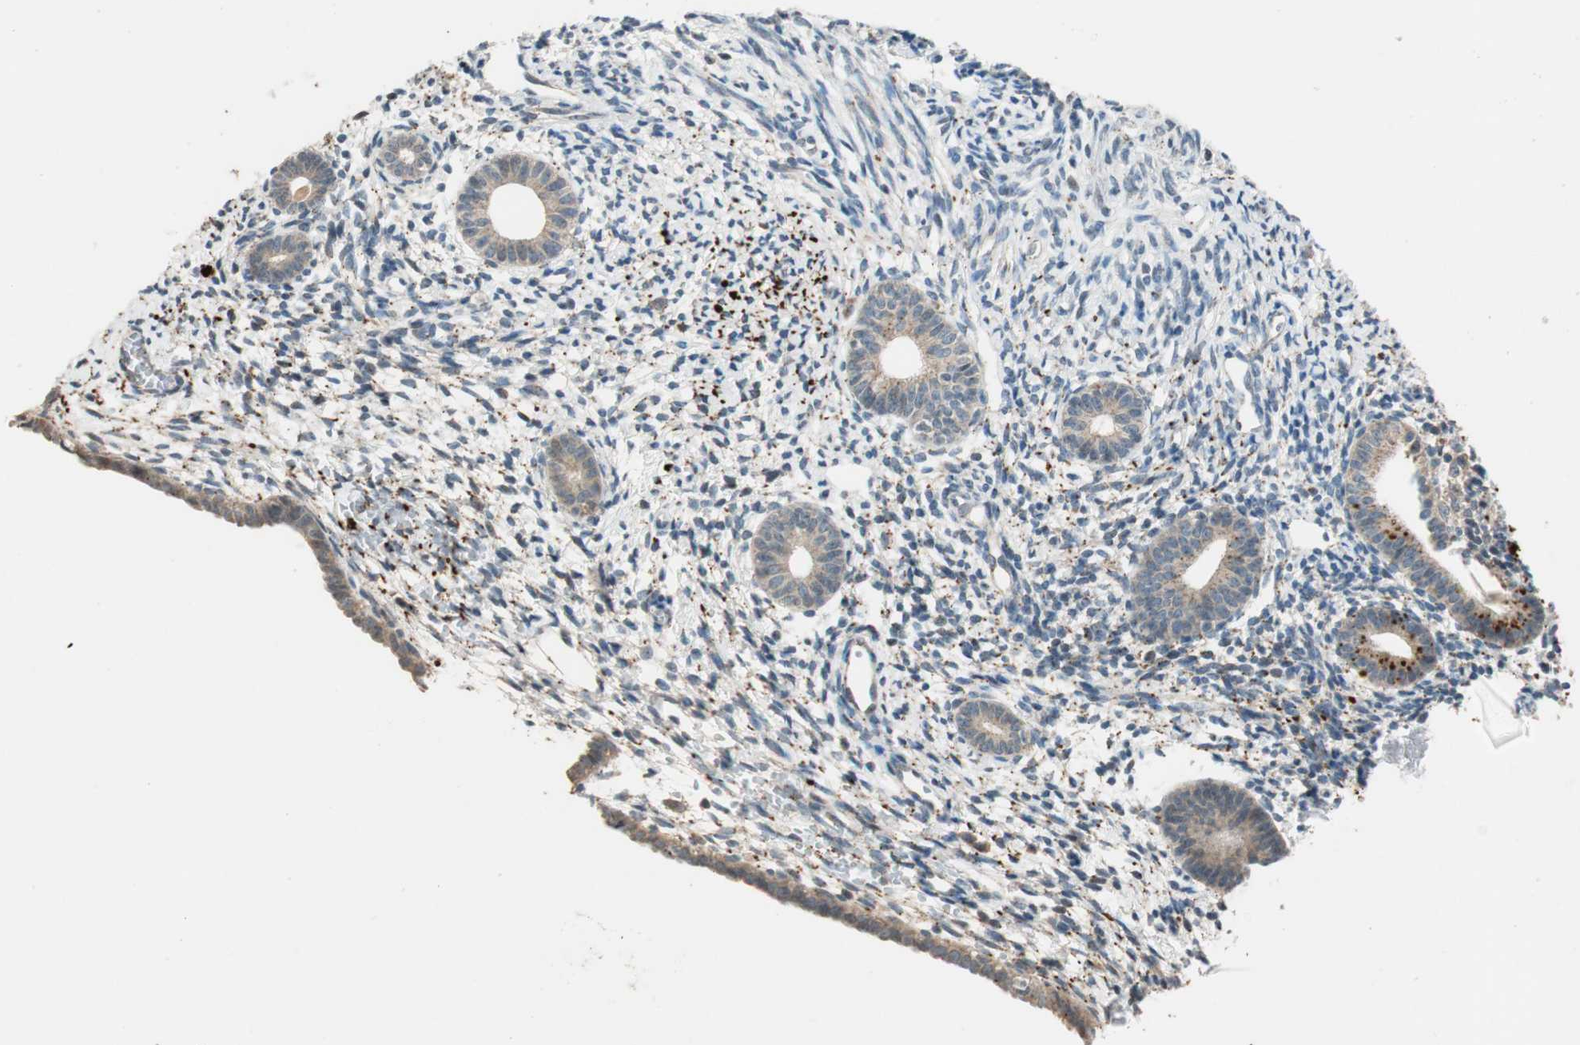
{"staining": {"intensity": "weak", "quantity": "<25%", "location": "cytoplasmic/membranous"}, "tissue": "endometrium", "cell_type": "Cells in endometrial stroma", "image_type": "normal", "snomed": [{"axis": "morphology", "description": "Normal tissue, NOS"}, {"axis": "topography", "description": "Endometrium"}], "caption": "Protein analysis of normal endometrium displays no significant positivity in cells in endometrial stroma.", "gene": "GLB1", "patient": {"sex": "female", "age": 71}}